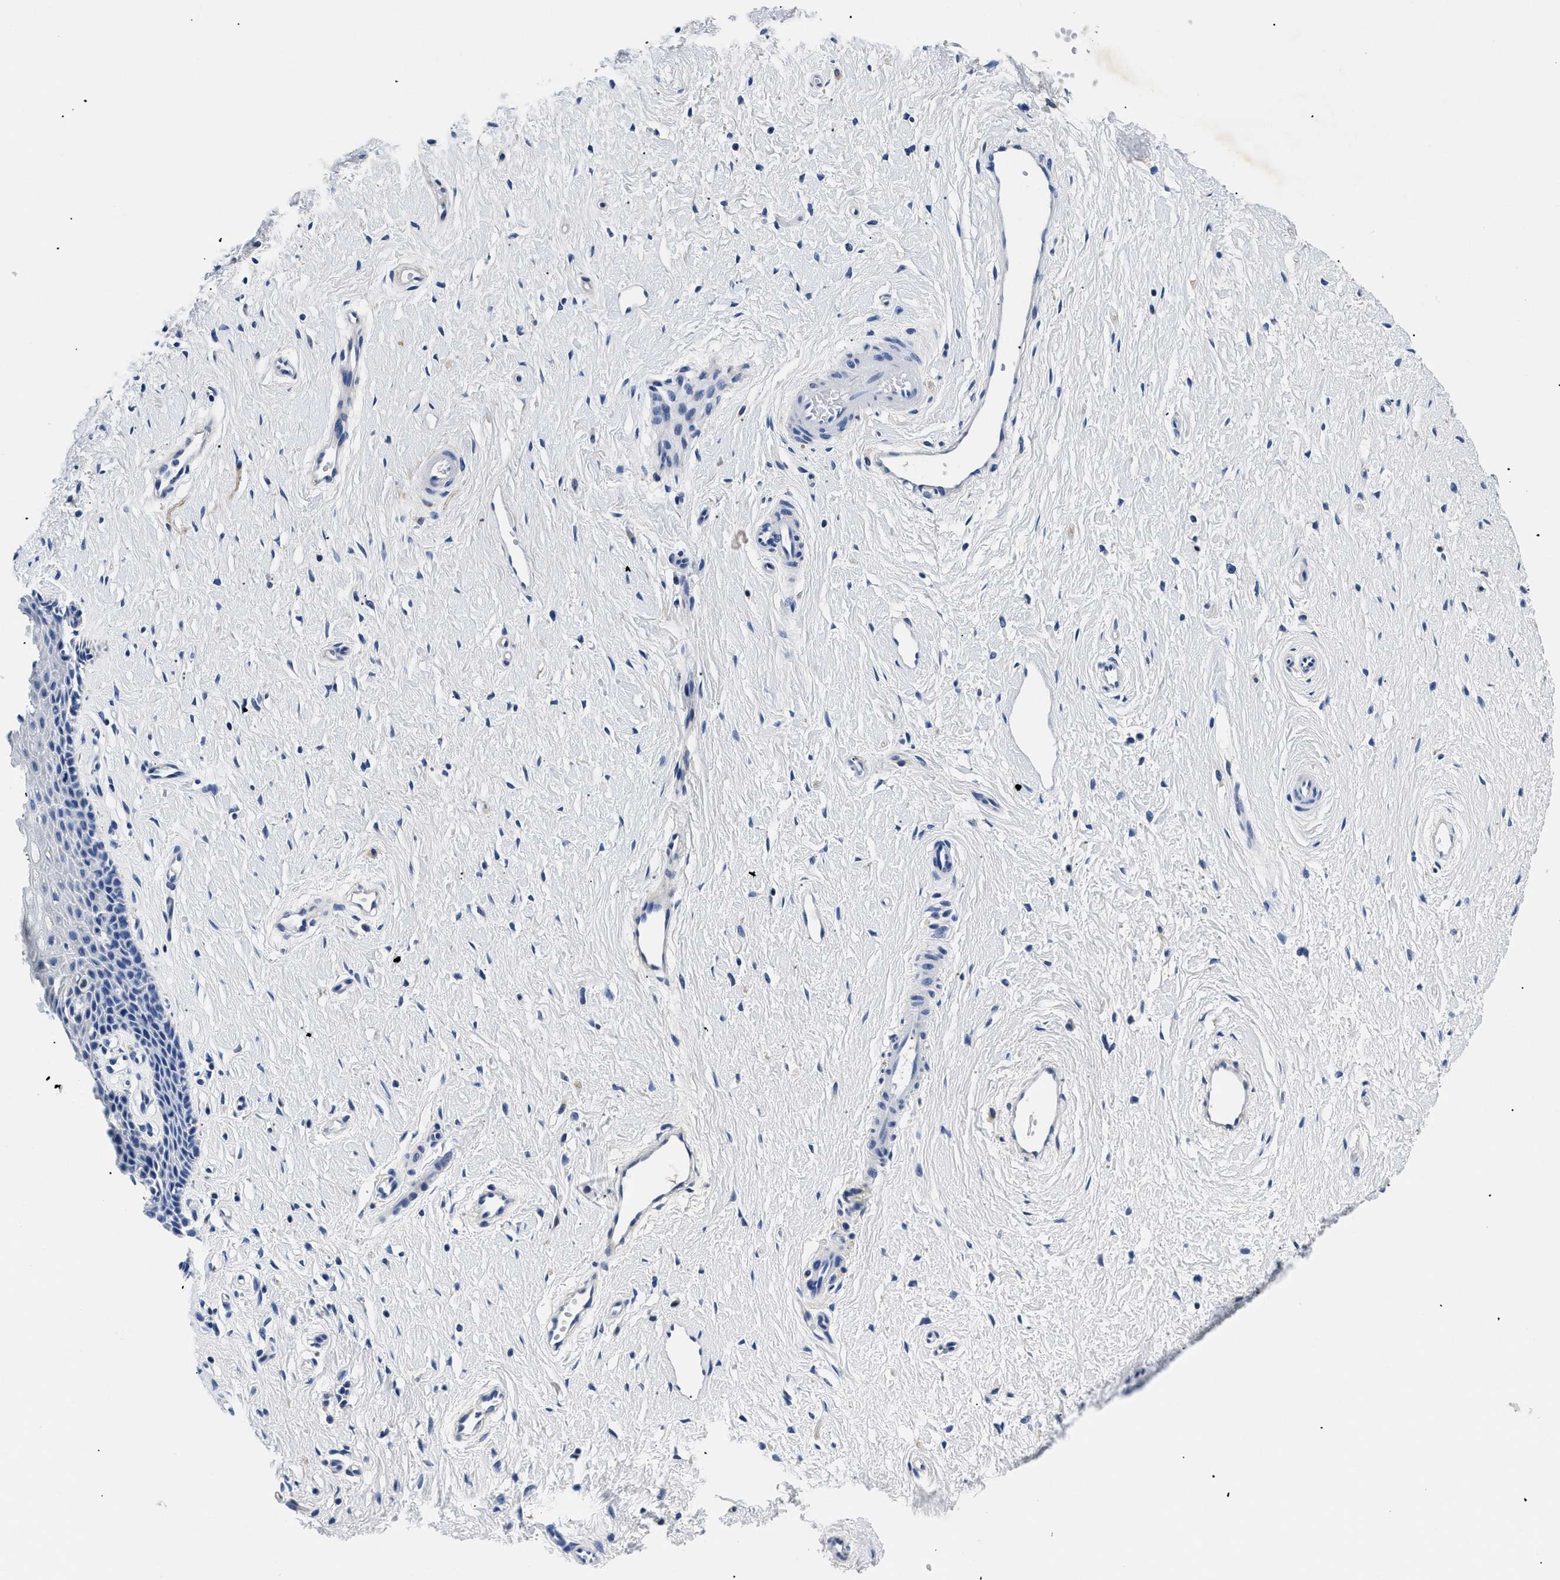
{"staining": {"intensity": "negative", "quantity": "none", "location": "none"}, "tissue": "cervix", "cell_type": "Glandular cells", "image_type": "normal", "snomed": [{"axis": "morphology", "description": "Normal tissue, NOS"}, {"axis": "topography", "description": "Cervix"}], "caption": "The image exhibits no staining of glandular cells in unremarkable cervix. (Brightfield microscopy of DAB IHC at high magnification).", "gene": "MEA1", "patient": {"sex": "female", "age": 39}}